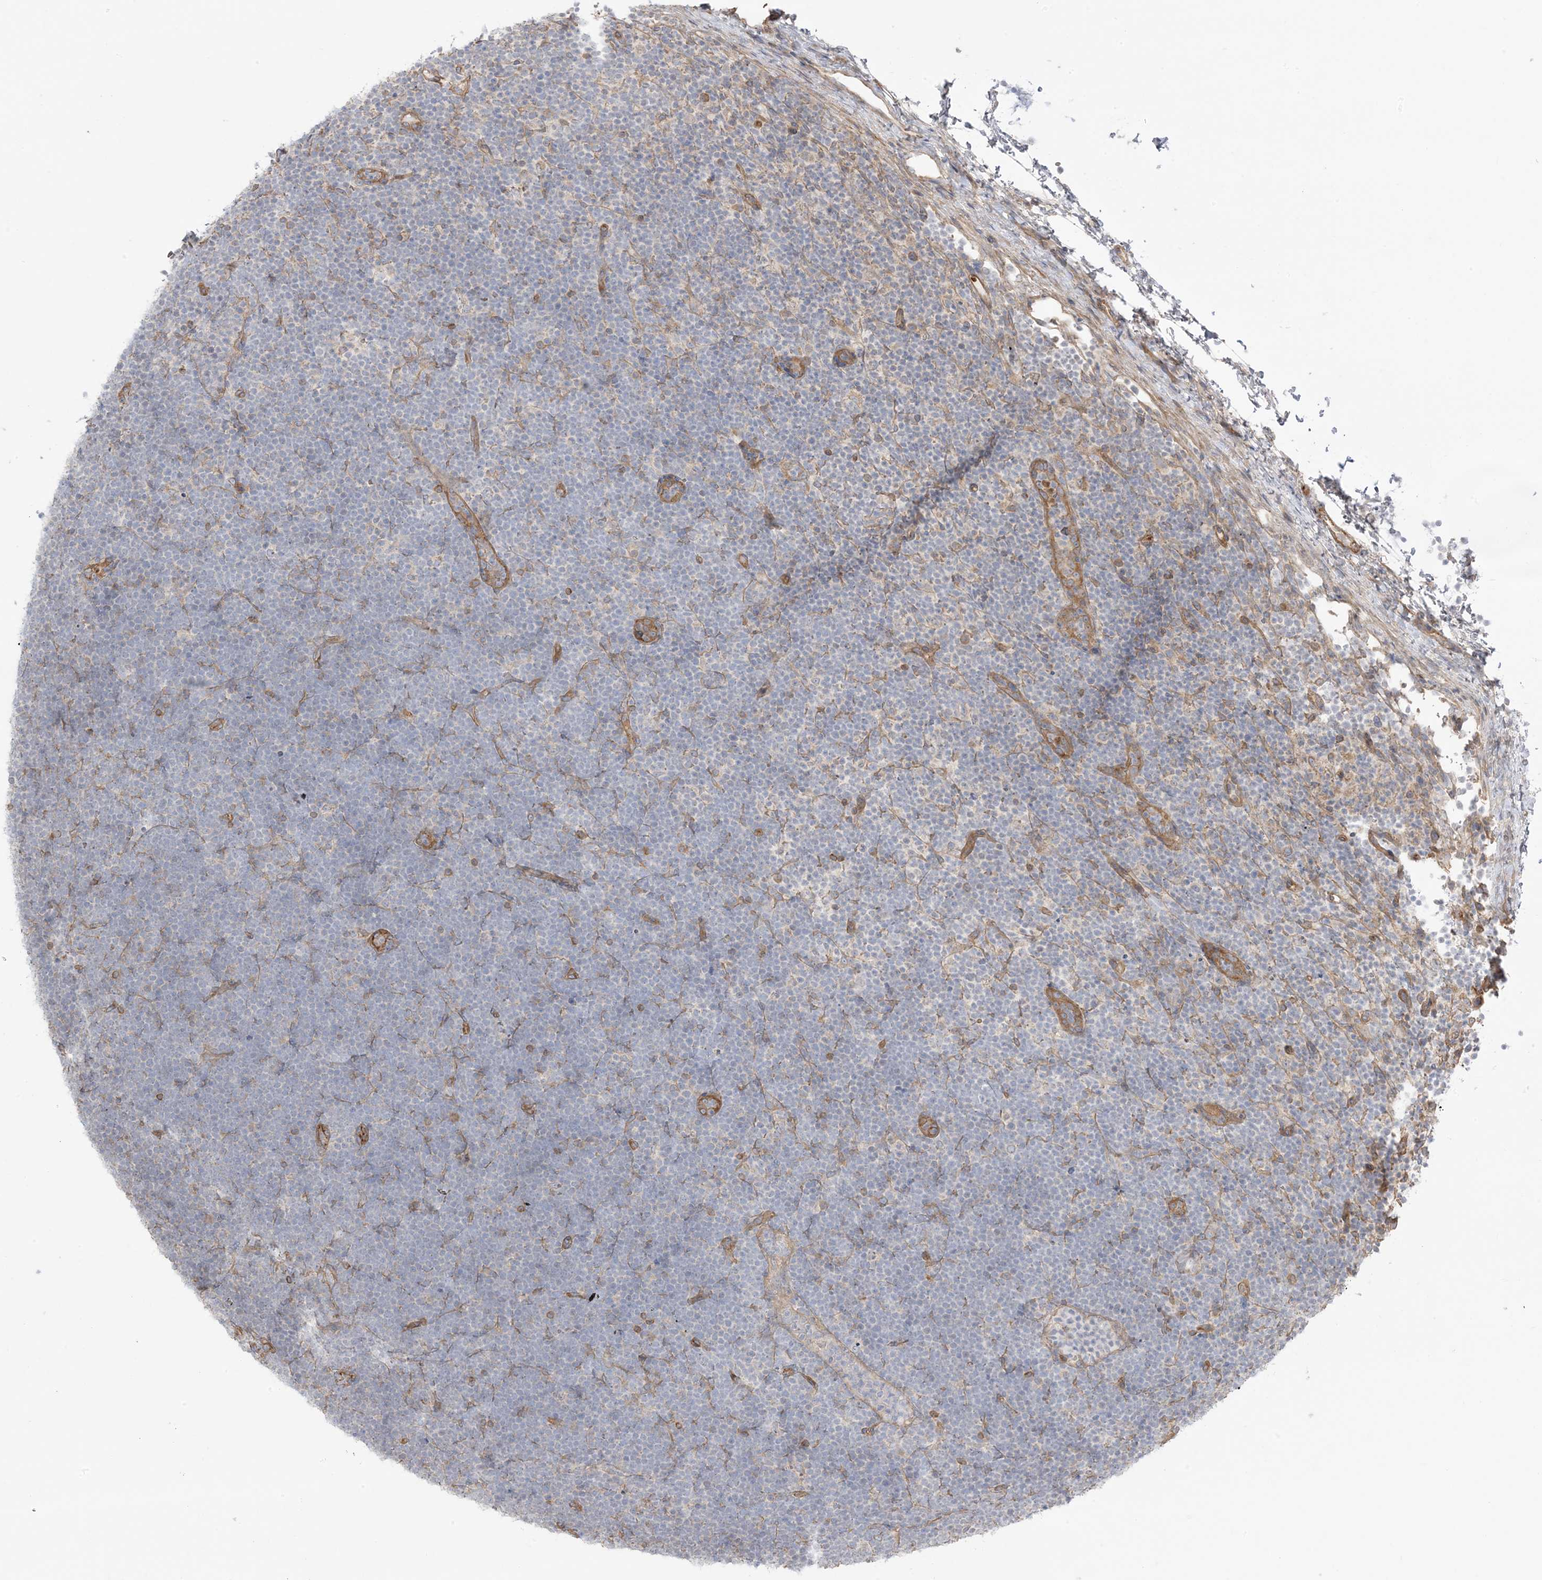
{"staining": {"intensity": "negative", "quantity": "none", "location": "none"}, "tissue": "lymphoma", "cell_type": "Tumor cells", "image_type": "cancer", "snomed": [{"axis": "morphology", "description": "Malignant lymphoma, non-Hodgkin's type, High grade"}, {"axis": "topography", "description": "Lymph node"}], "caption": "Histopathology image shows no protein expression in tumor cells of lymphoma tissue. Brightfield microscopy of IHC stained with DAB (3,3'-diaminobenzidine) (brown) and hematoxylin (blue), captured at high magnification.", "gene": "ICMT", "patient": {"sex": "male", "age": 13}}